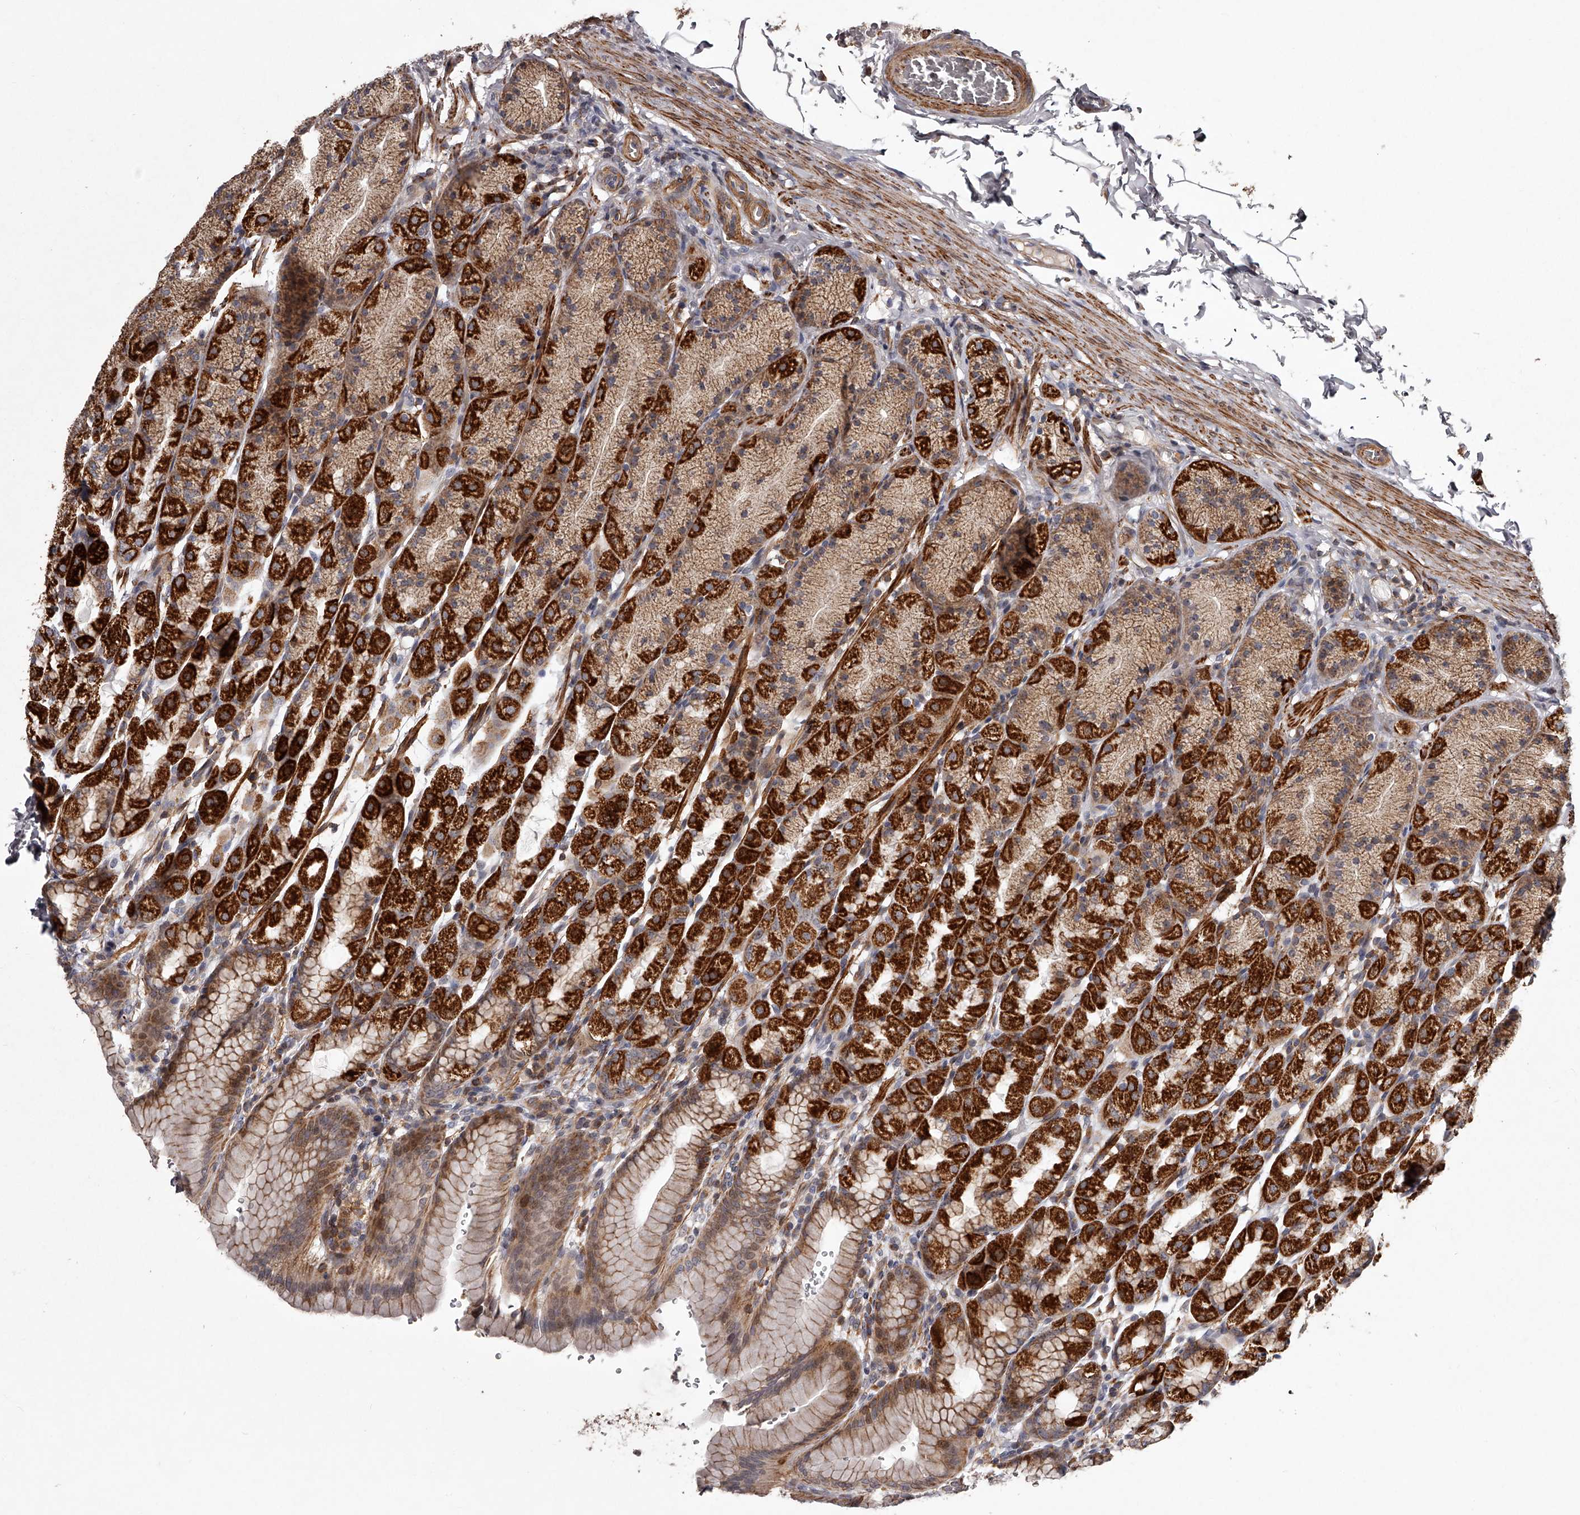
{"staining": {"intensity": "strong", "quantity": ">75%", "location": "cytoplasmic/membranous"}, "tissue": "stomach", "cell_type": "Glandular cells", "image_type": "normal", "snomed": [{"axis": "morphology", "description": "Normal tissue, NOS"}, {"axis": "topography", "description": "Stomach"}], "caption": "The micrograph demonstrates a brown stain indicating the presence of a protein in the cytoplasmic/membranous of glandular cells in stomach.", "gene": "RRP36", "patient": {"sex": "male", "age": 42}}